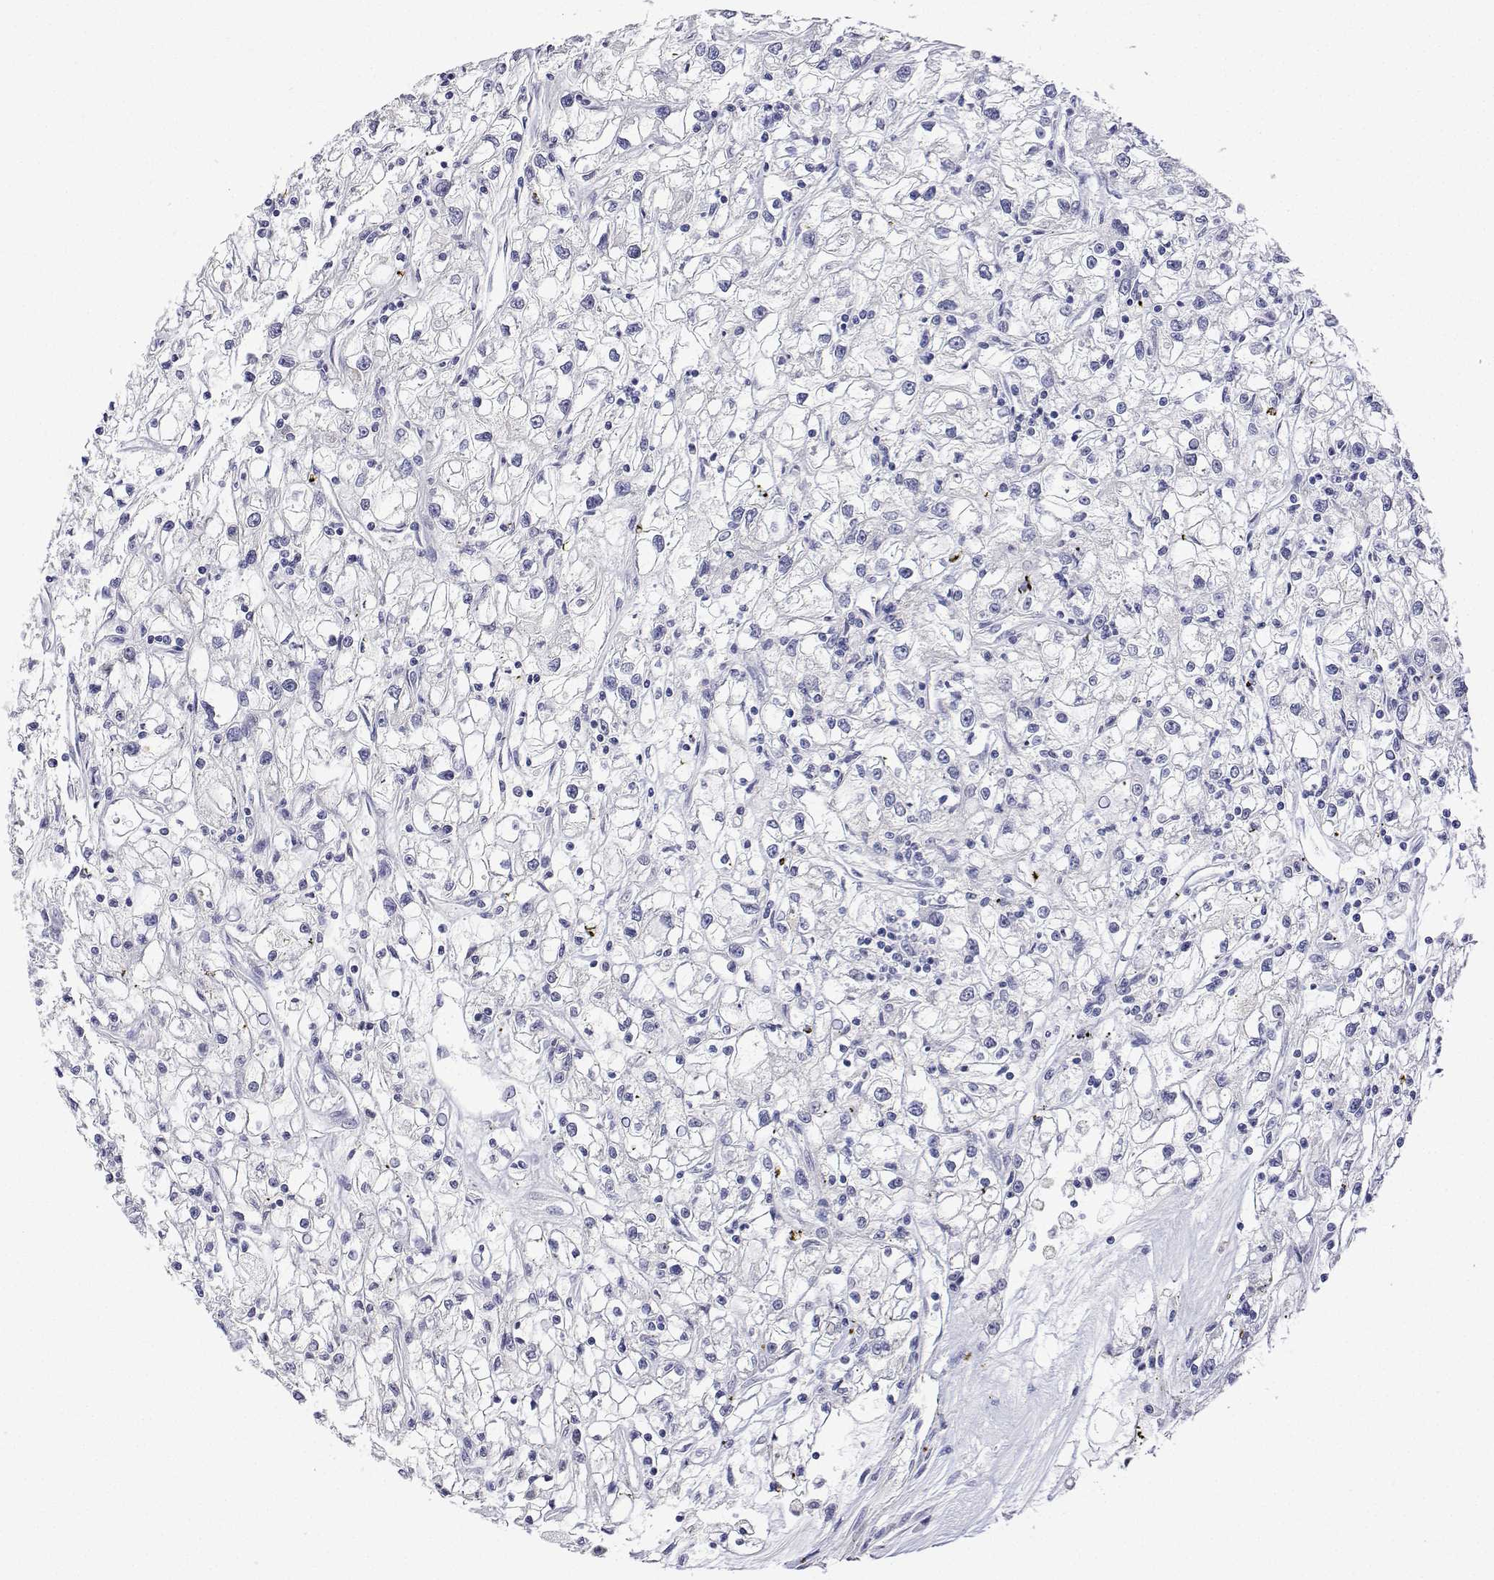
{"staining": {"intensity": "negative", "quantity": "none", "location": "none"}, "tissue": "renal cancer", "cell_type": "Tumor cells", "image_type": "cancer", "snomed": [{"axis": "morphology", "description": "Adenocarcinoma, NOS"}, {"axis": "topography", "description": "Kidney"}], "caption": "This is an IHC photomicrograph of renal cancer (adenocarcinoma). There is no staining in tumor cells.", "gene": "PLCB1", "patient": {"sex": "female", "age": 59}}